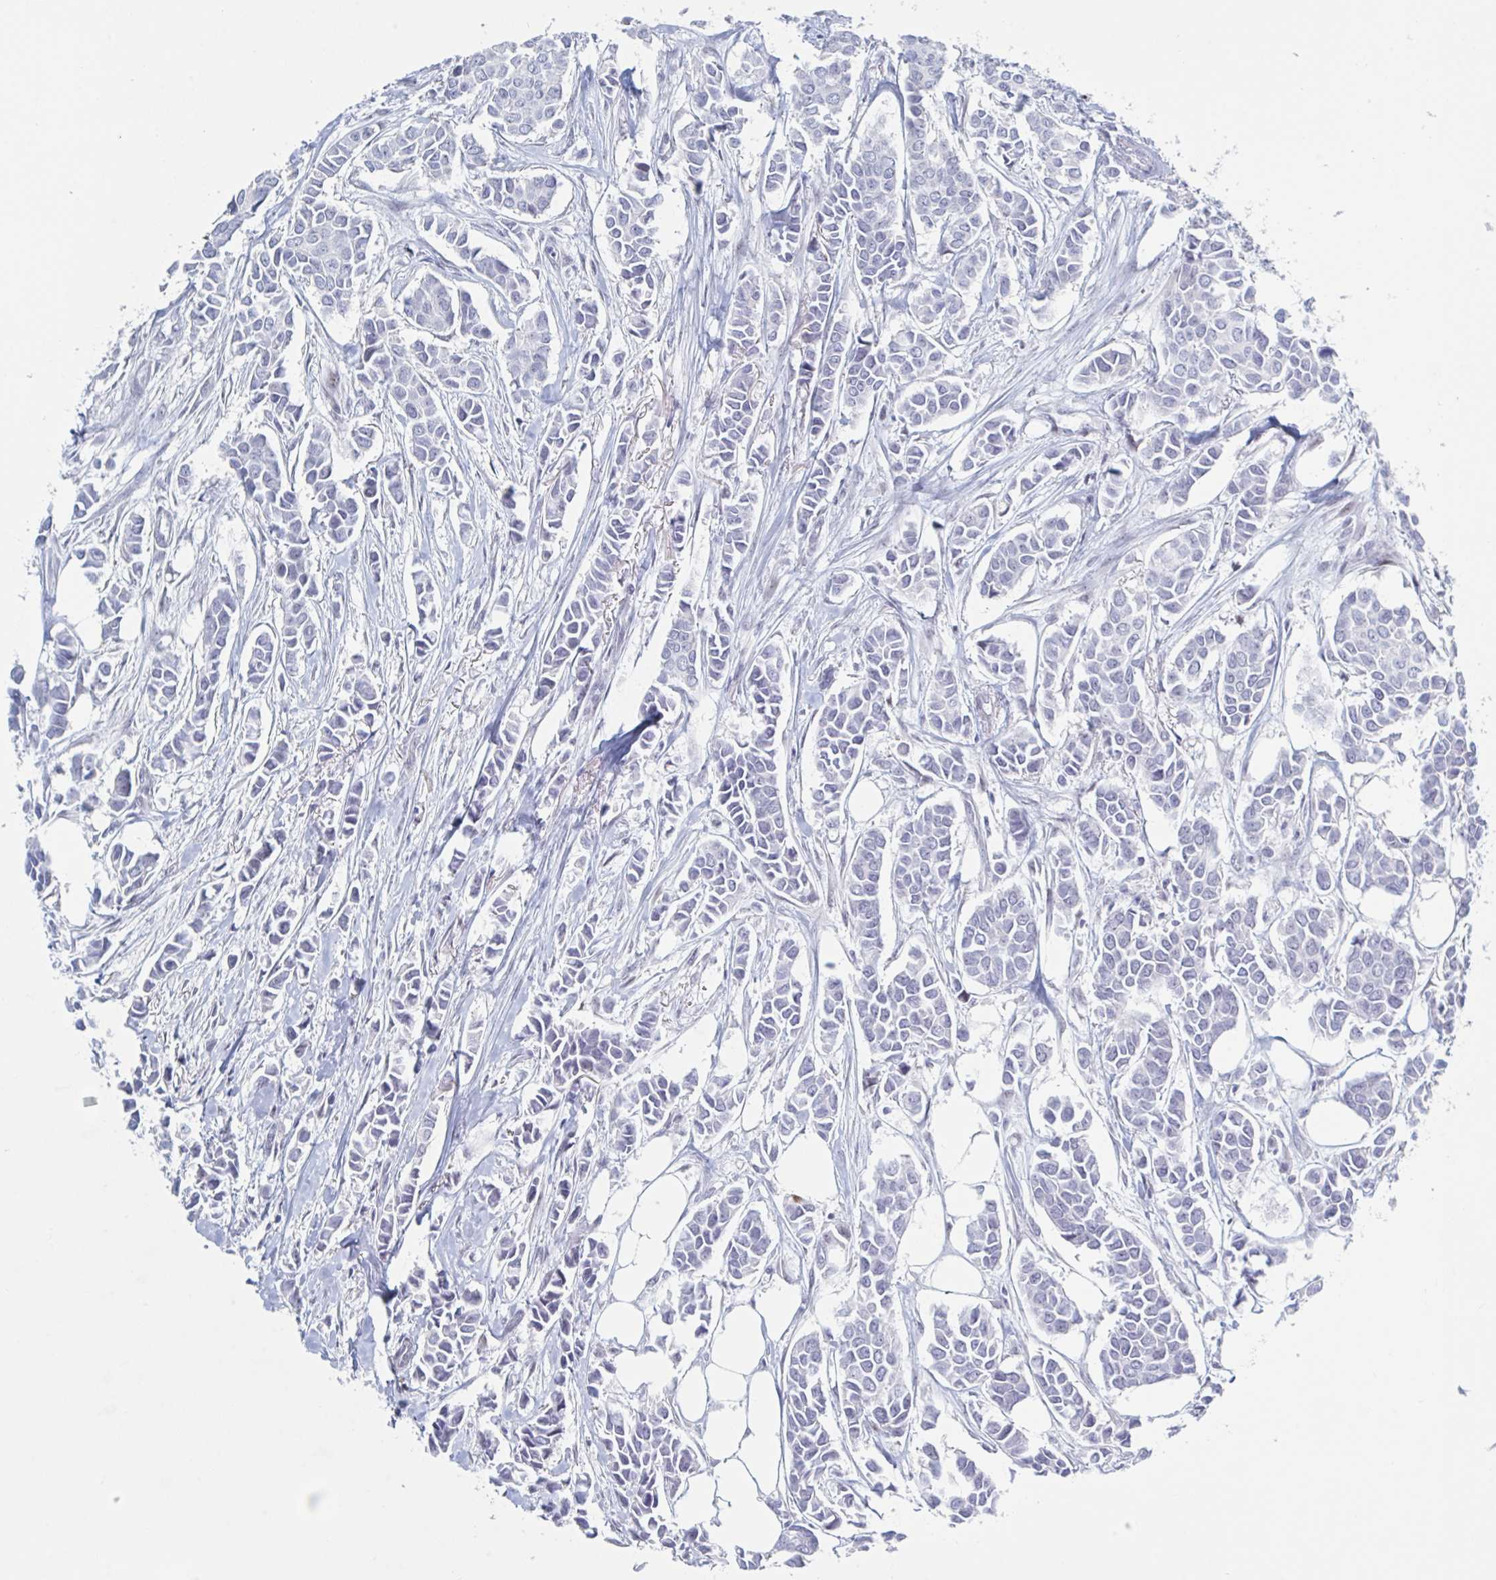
{"staining": {"intensity": "negative", "quantity": "none", "location": "none"}, "tissue": "breast cancer", "cell_type": "Tumor cells", "image_type": "cancer", "snomed": [{"axis": "morphology", "description": "Duct carcinoma"}, {"axis": "topography", "description": "Breast"}], "caption": "Immunohistochemical staining of human infiltrating ductal carcinoma (breast) reveals no significant expression in tumor cells. Brightfield microscopy of immunohistochemistry stained with DAB (3,3'-diaminobenzidine) (brown) and hematoxylin (blue), captured at high magnification.", "gene": "NR1H2", "patient": {"sex": "female", "age": 84}}